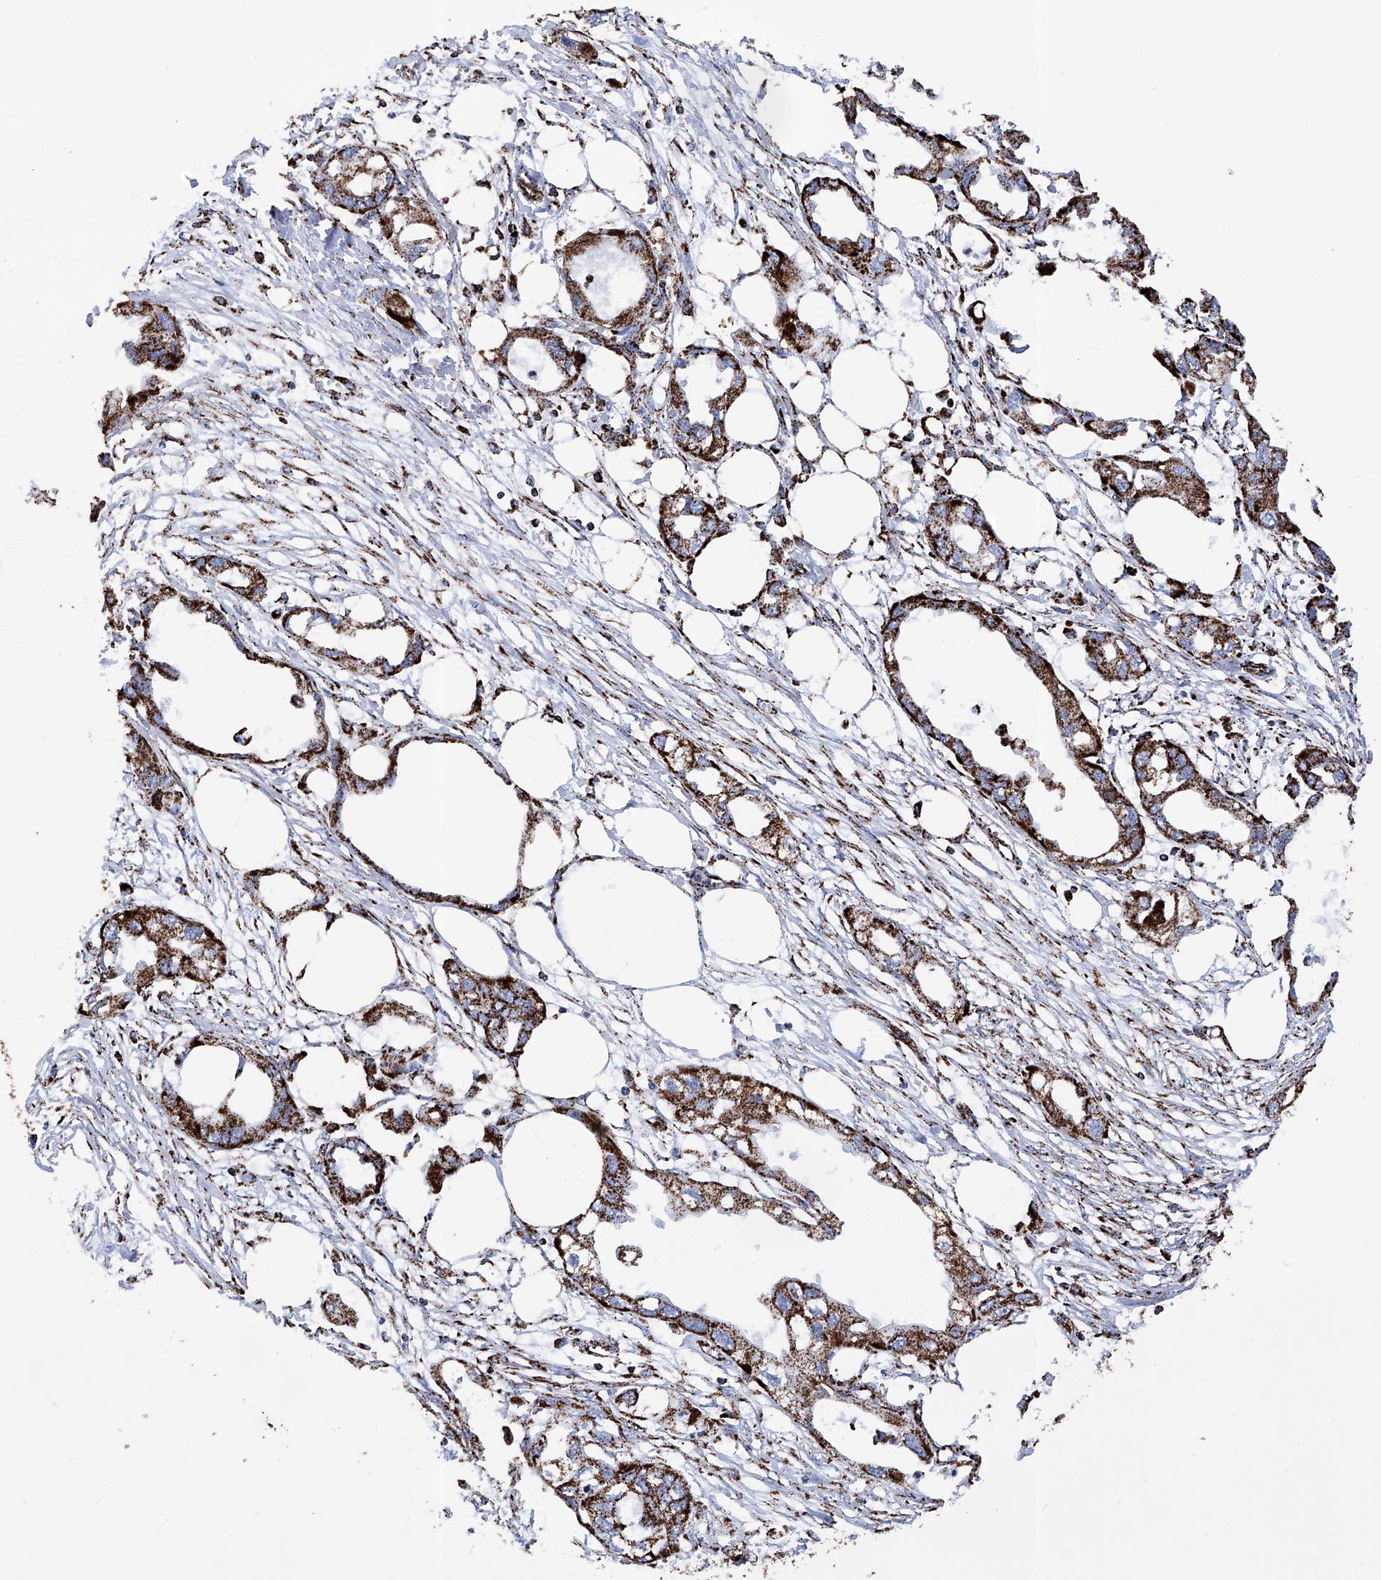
{"staining": {"intensity": "strong", "quantity": ">75%", "location": "cytoplasmic/membranous"}, "tissue": "endometrial cancer", "cell_type": "Tumor cells", "image_type": "cancer", "snomed": [{"axis": "morphology", "description": "Adenocarcinoma, NOS"}, {"axis": "morphology", "description": "Adenocarcinoma, metastatic, NOS"}, {"axis": "topography", "description": "Adipose tissue"}, {"axis": "topography", "description": "Endometrium"}], "caption": "Strong cytoplasmic/membranous protein staining is identified in about >75% of tumor cells in endometrial cancer.", "gene": "ATP5PF", "patient": {"sex": "female", "age": 67}}